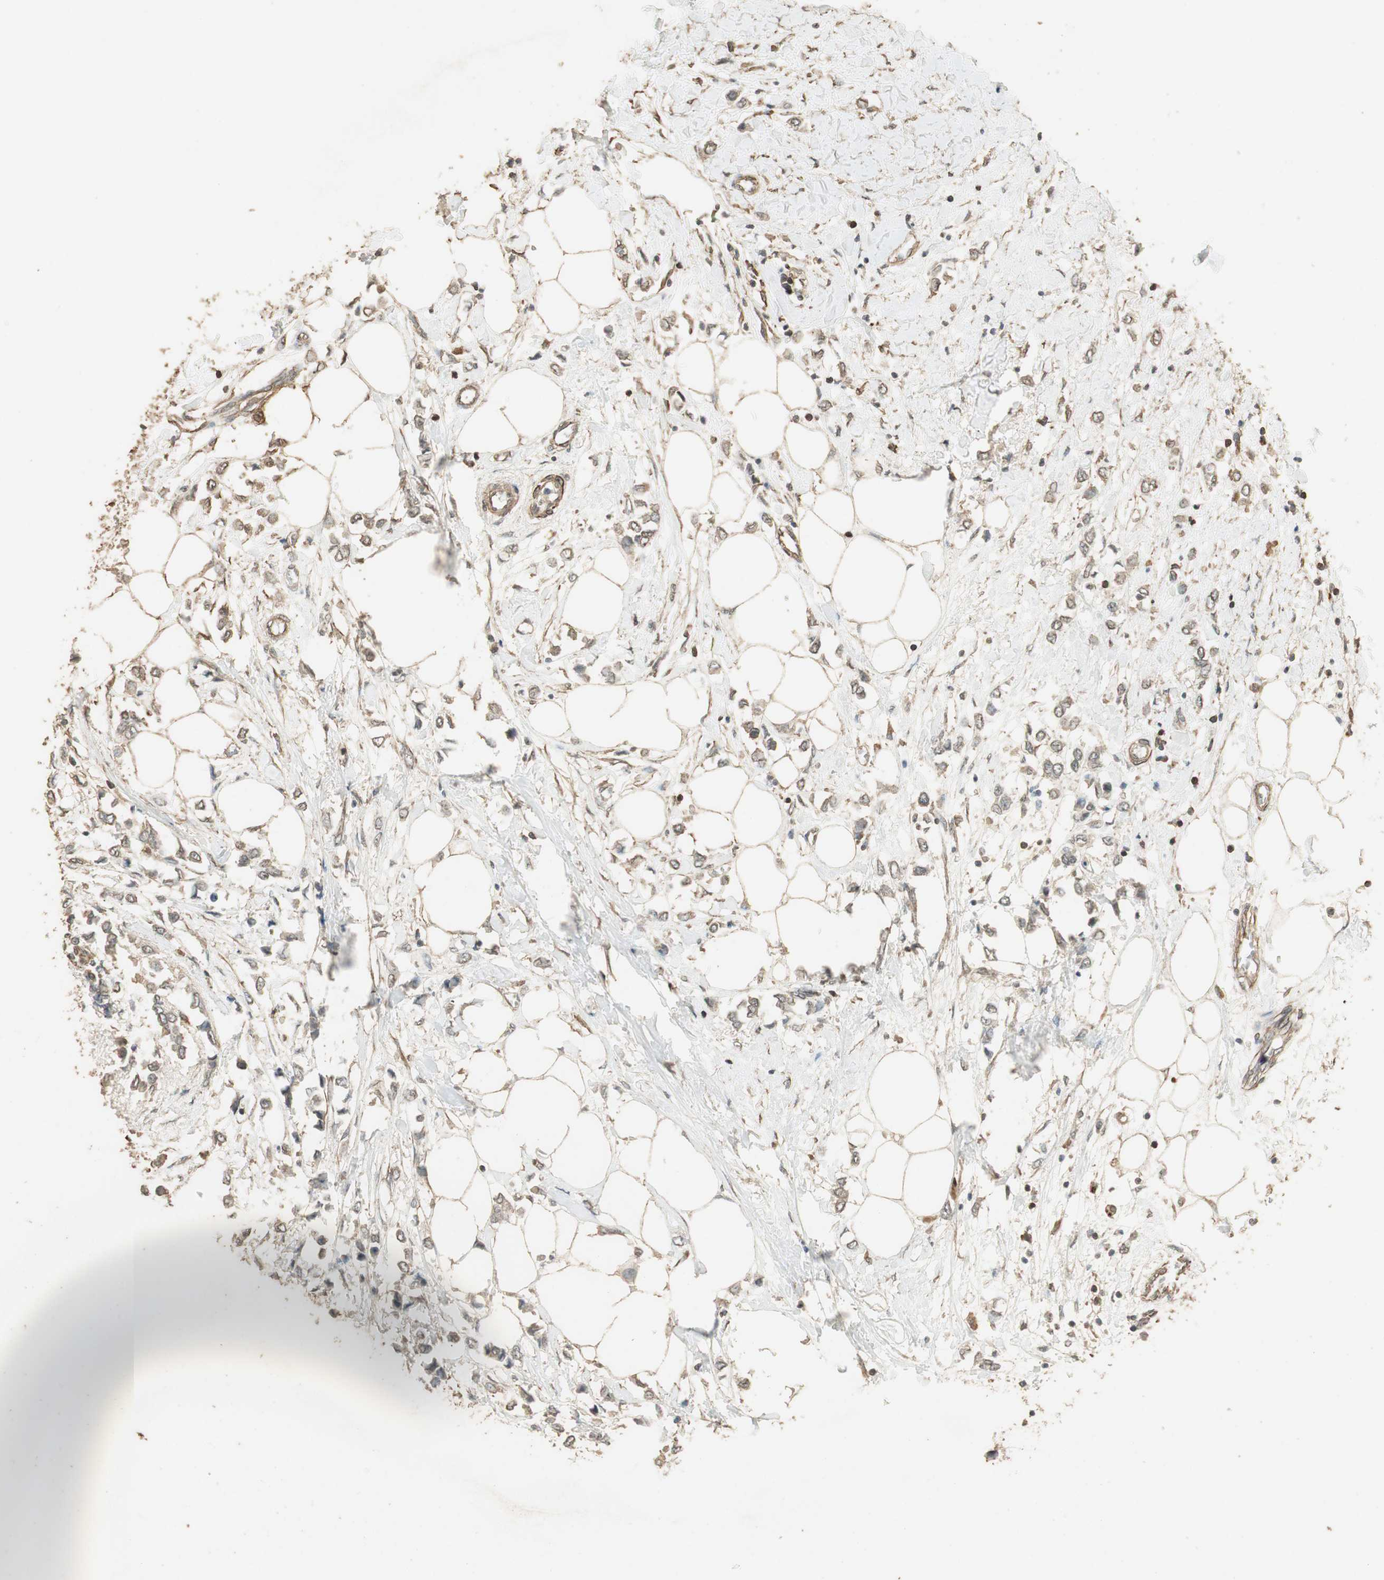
{"staining": {"intensity": "moderate", "quantity": "25%-75%", "location": "cytoplasmic/membranous"}, "tissue": "breast cancer", "cell_type": "Tumor cells", "image_type": "cancer", "snomed": [{"axis": "morphology", "description": "Lobular carcinoma"}, {"axis": "topography", "description": "Breast"}], "caption": "A micrograph showing moderate cytoplasmic/membranous staining in approximately 25%-75% of tumor cells in breast cancer (lobular carcinoma), as visualized by brown immunohistochemical staining.", "gene": "USP2", "patient": {"sex": "female", "age": 51}}